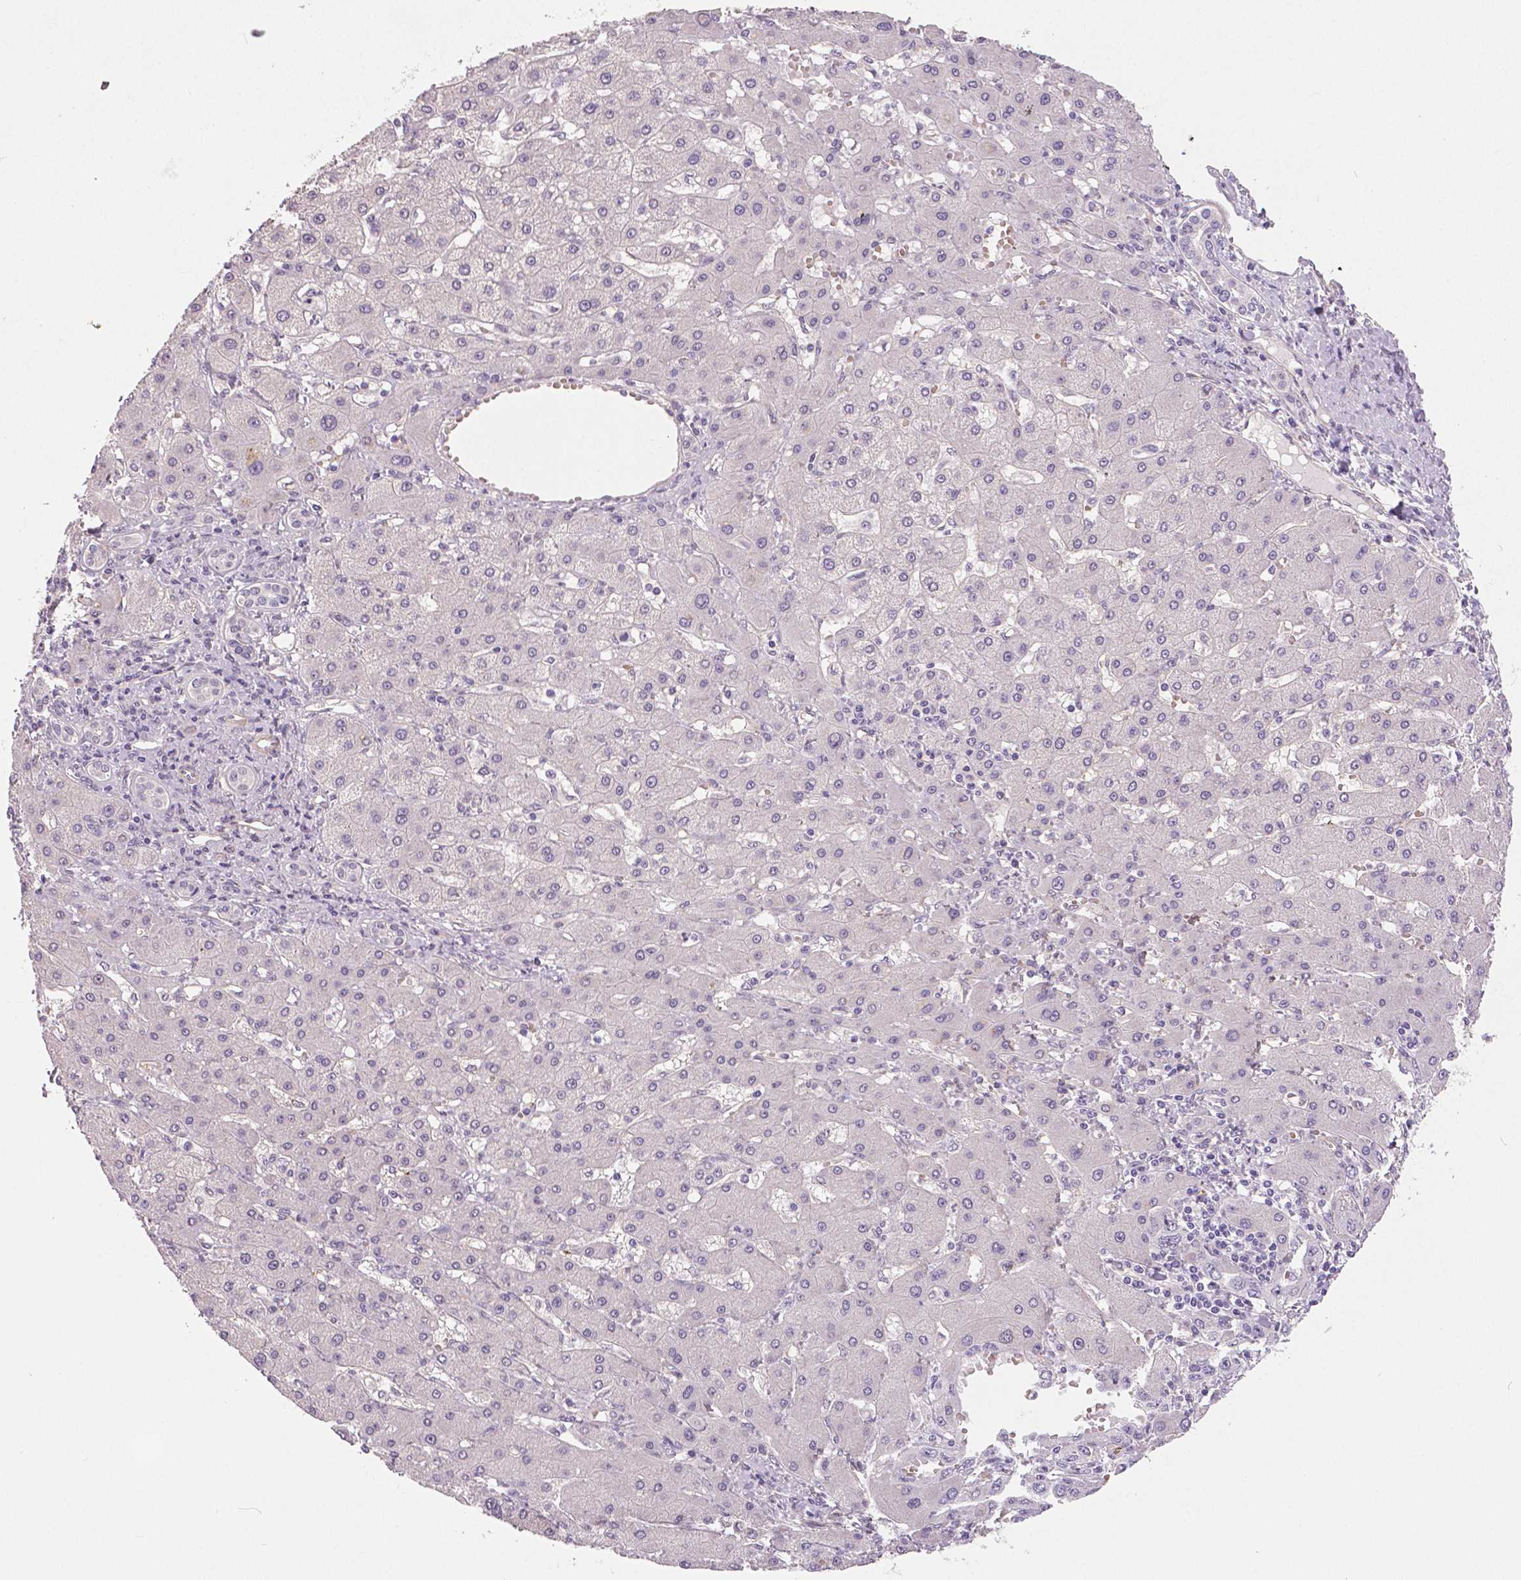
{"staining": {"intensity": "negative", "quantity": "none", "location": "none"}, "tissue": "liver cancer", "cell_type": "Tumor cells", "image_type": "cancer", "snomed": [{"axis": "morphology", "description": "Cholangiocarcinoma"}, {"axis": "topography", "description": "Liver"}], "caption": "This is a photomicrograph of immunohistochemistry (IHC) staining of liver cancer (cholangiocarcinoma), which shows no expression in tumor cells.", "gene": "FLT1", "patient": {"sex": "male", "age": 59}}